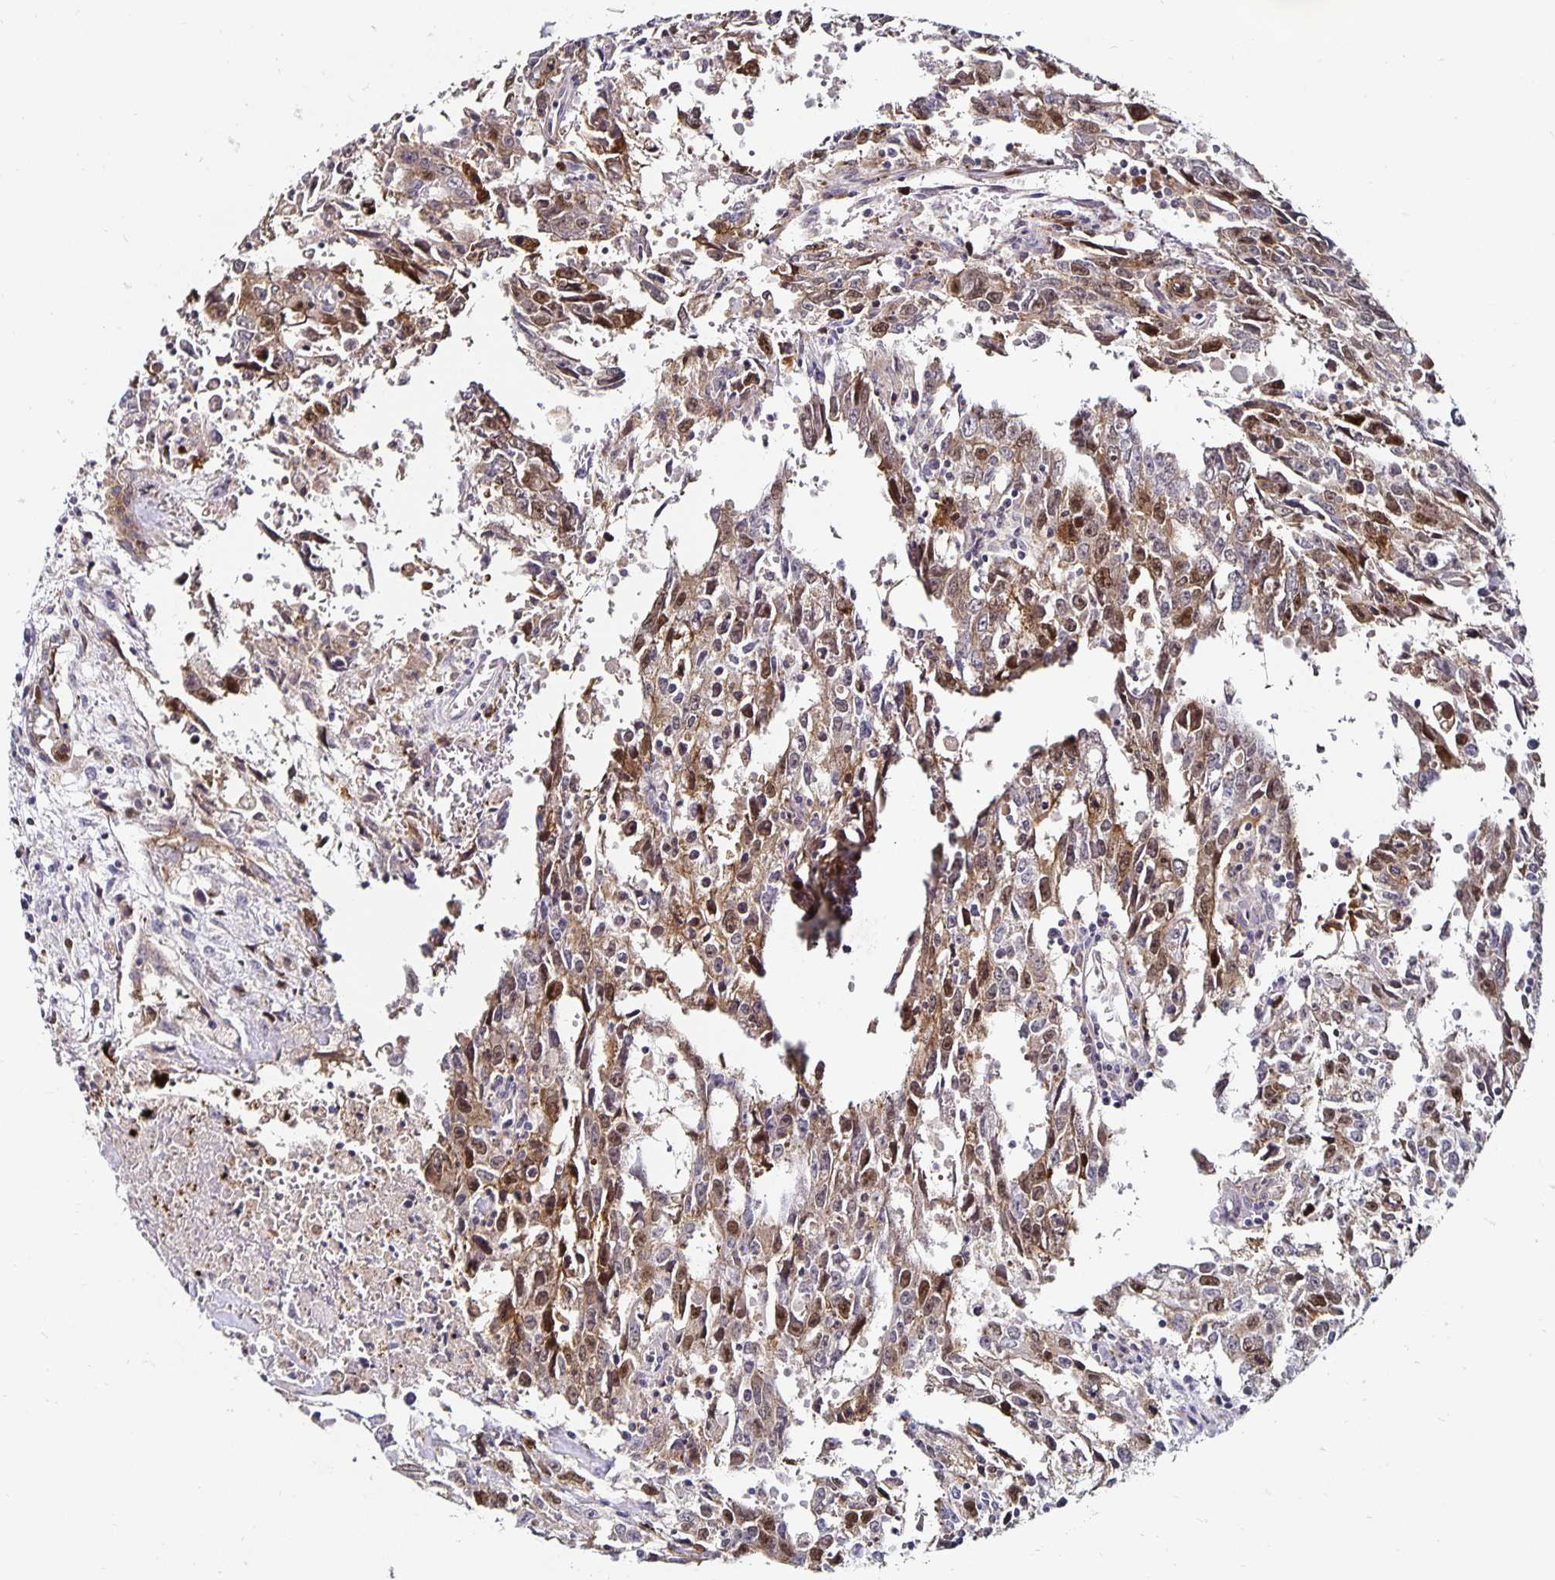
{"staining": {"intensity": "moderate", "quantity": "25%-75%", "location": "nuclear"}, "tissue": "testis cancer", "cell_type": "Tumor cells", "image_type": "cancer", "snomed": [{"axis": "morphology", "description": "Carcinoma, Embryonal, NOS"}, {"axis": "topography", "description": "Testis"}], "caption": "Immunohistochemical staining of embryonal carcinoma (testis) exhibits medium levels of moderate nuclear expression in about 25%-75% of tumor cells.", "gene": "ANLN", "patient": {"sex": "male", "age": 22}}